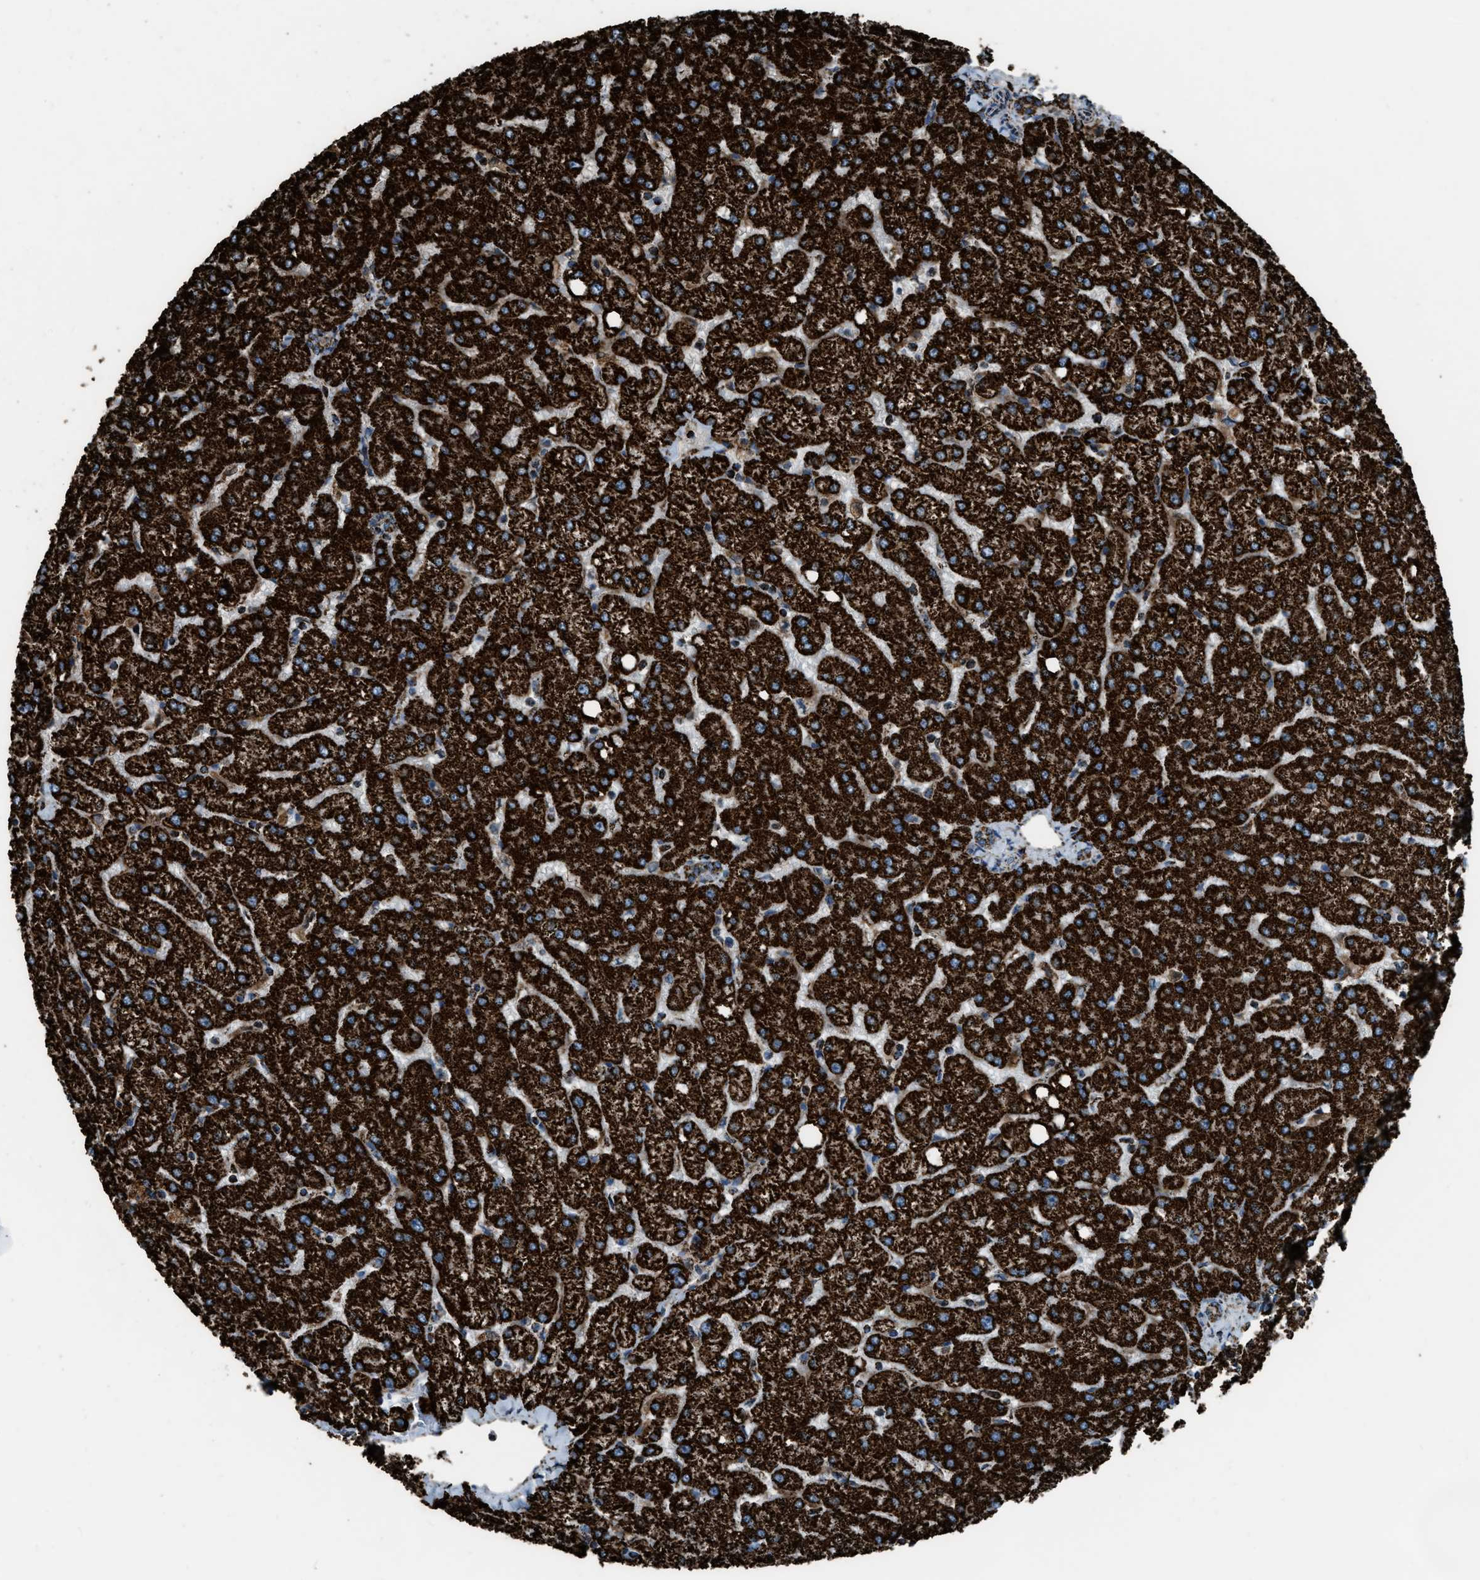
{"staining": {"intensity": "strong", "quantity": ">75%", "location": "cytoplasmic/membranous"}, "tissue": "liver", "cell_type": "Cholangiocytes", "image_type": "normal", "snomed": [{"axis": "morphology", "description": "Normal tissue, NOS"}, {"axis": "topography", "description": "Liver"}], "caption": "DAB immunohistochemical staining of unremarkable human liver reveals strong cytoplasmic/membranous protein expression in approximately >75% of cholangiocytes. (DAB IHC, brown staining for protein, blue staining for nuclei).", "gene": "MDH2", "patient": {"sex": "female", "age": 54}}